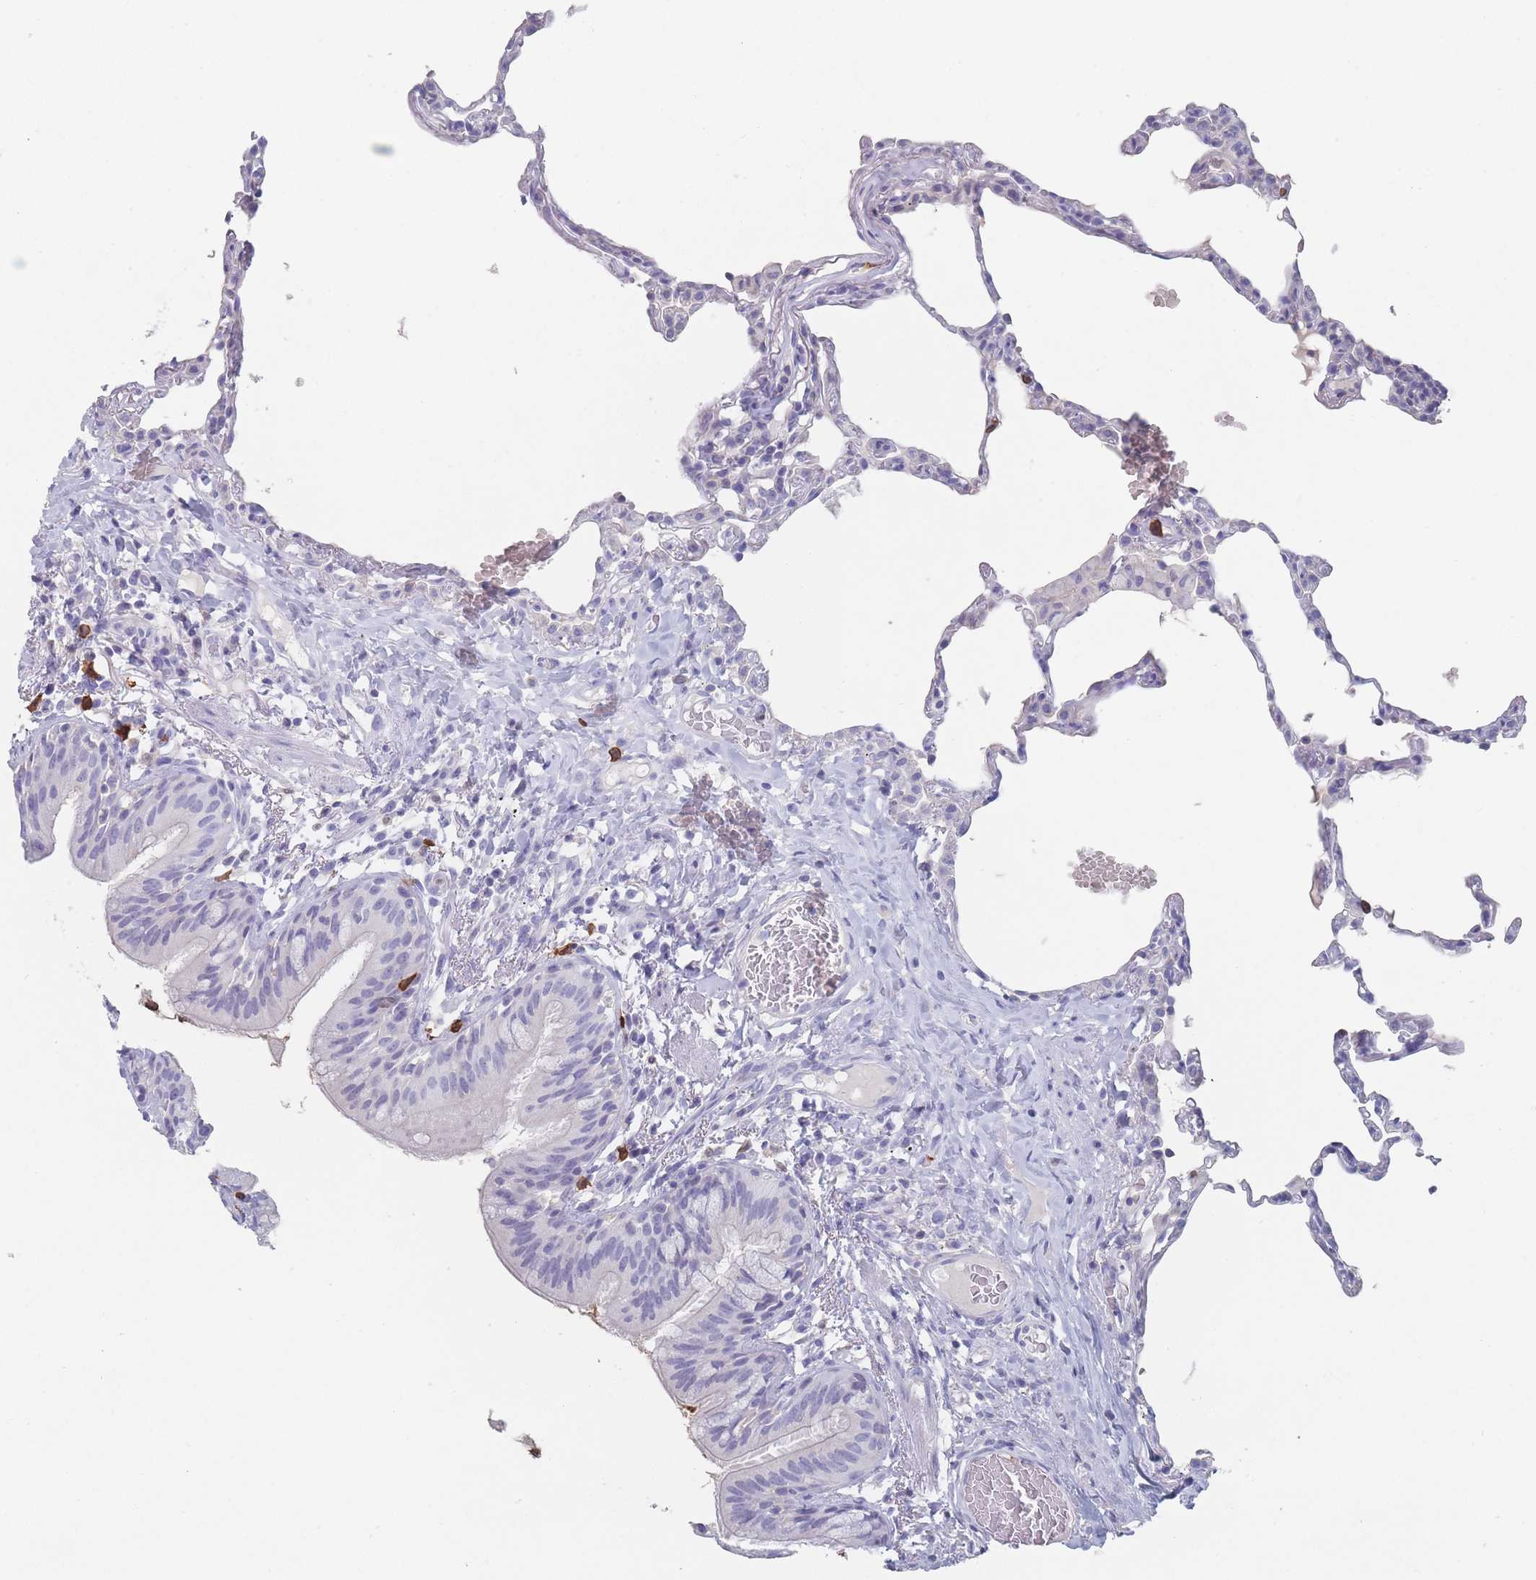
{"staining": {"intensity": "negative", "quantity": "none", "location": "none"}, "tissue": "lung", "cell_type": "Alveolar cells", "image_type": "normal", "snomed": [{"axis": "morphology", "description": "Normal tissue, NOS"}, {"axis": "topography", "description": "Lung"}], "caption": "Alveolar cells show no significant staining in benign lung. The staining is performed using DAB brown chromogen with nuclei counter-stained in using hematoxylin.", "gene": "ATP1A3", "patient": {"sex": "female", "age": 57}}